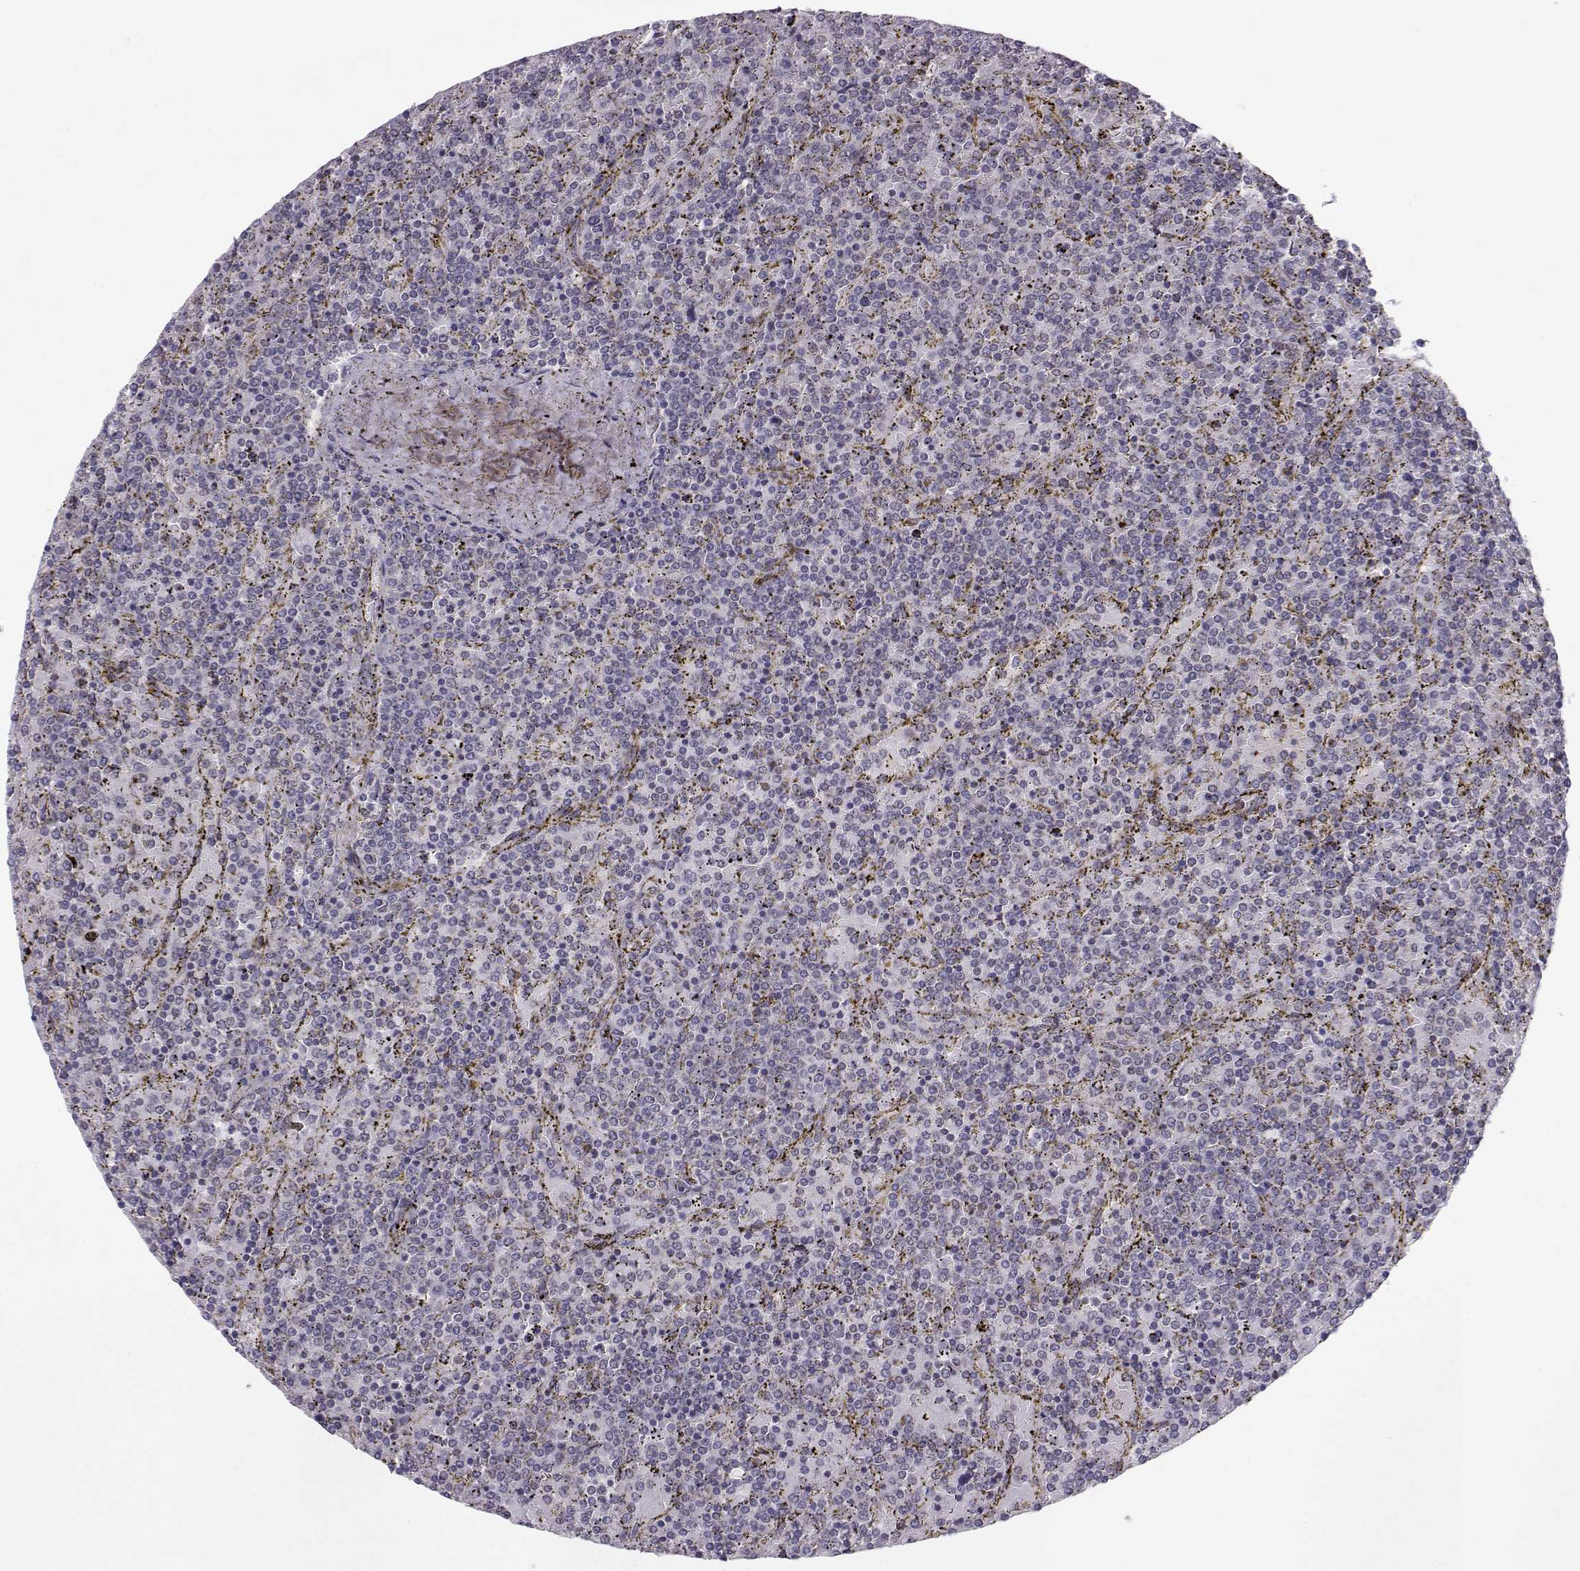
{"staining": {"intensity": "negative", "quantity": "none", "location": "none"}, "tissue": "lymphoma", "cell_type": "Tumor cells", "image_type": "cancer", "snomed": [{"axis": "morphology", "description": "Malignant lymphoma, non-Hodgkin's type, Low grade"}, {"axis": "topography", "description": "Spleen"}], "caption": "The immunohistochemistry image has no significant expression in tumor cells of lymphoma tissue. (DAB (3,3'-diaminobenzidine) immunohistochemistry with hematoxylin counter stain).", "gene": "KIF13B", "patient": {"sex": "female", "age": 77}}